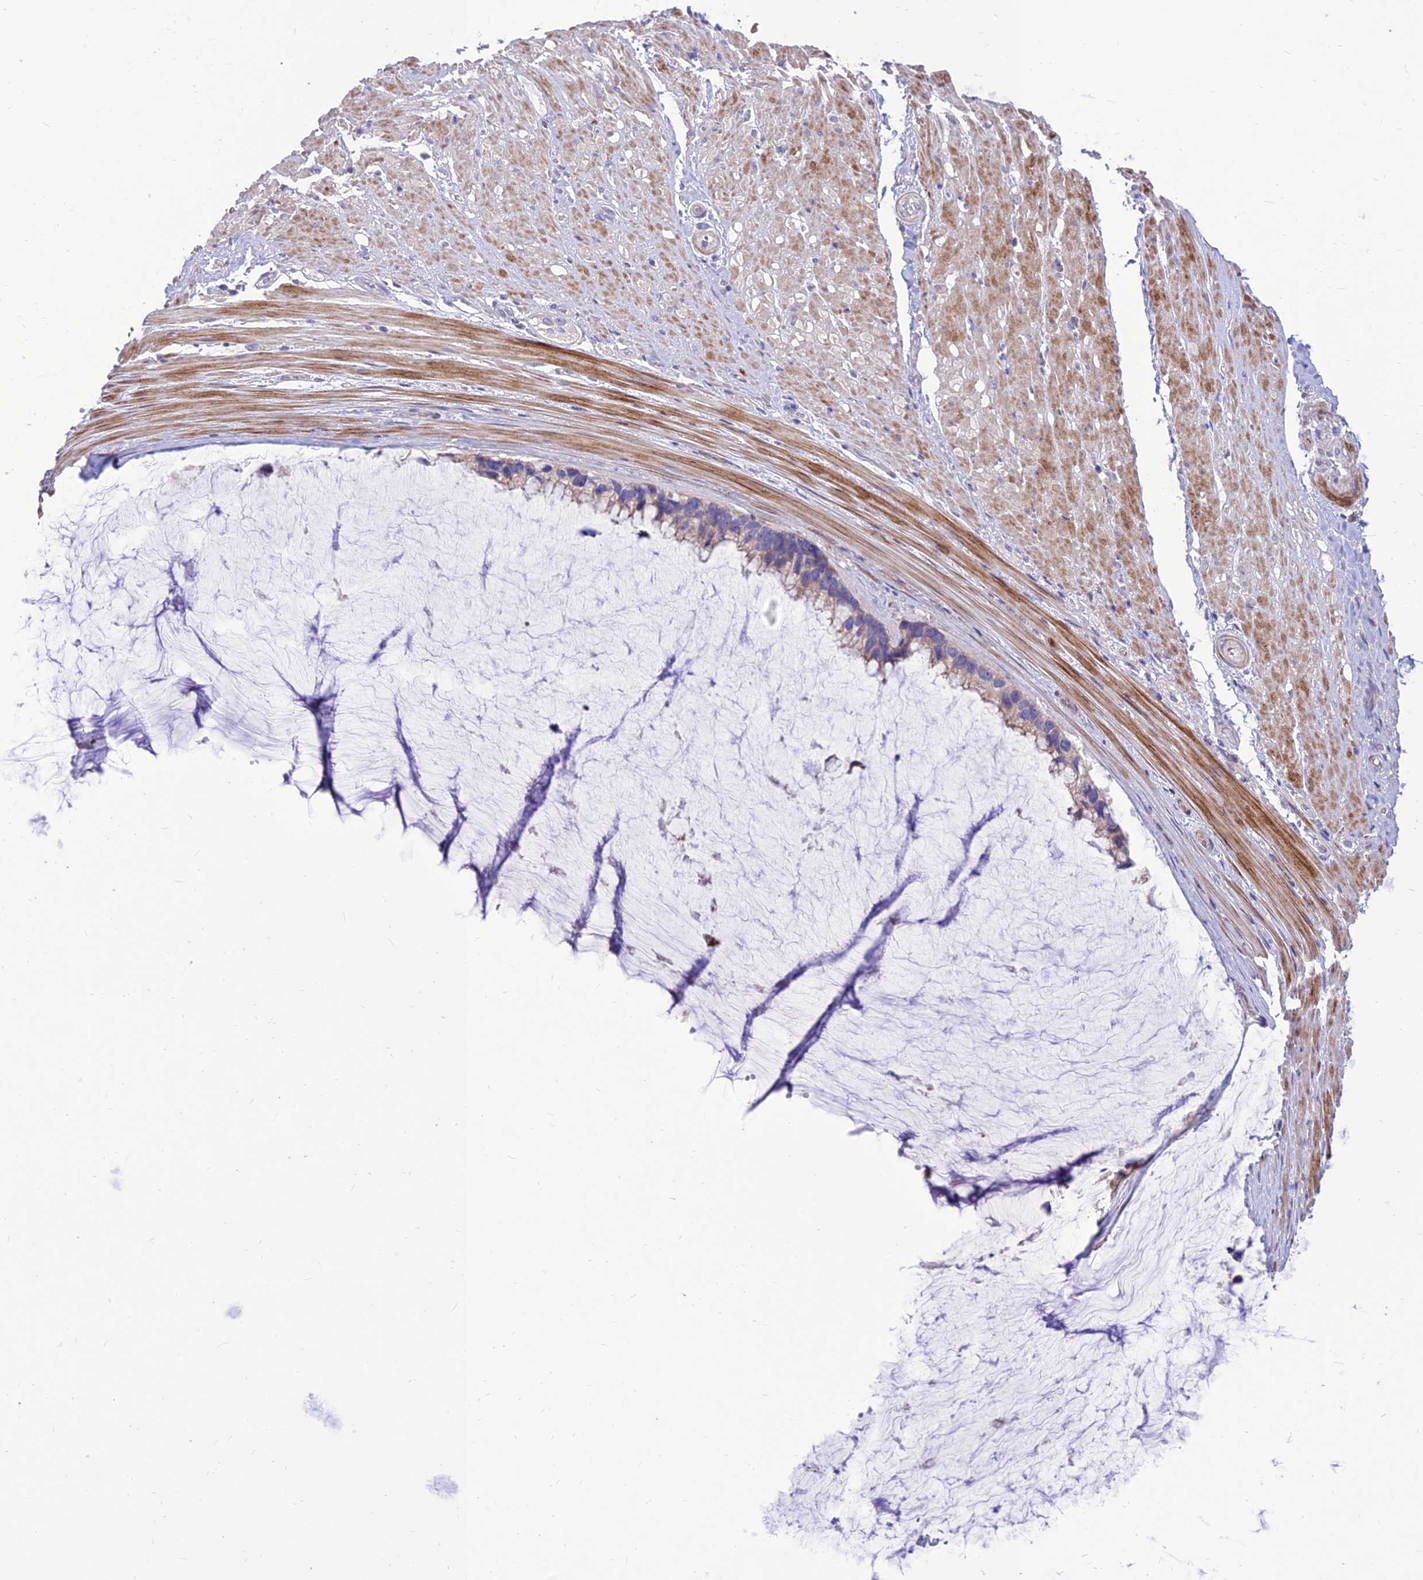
{"staining": {"intensity": "weak", "quantity": "25%-75%", "location": "cytoplasmic/membranous"}, "tissue": "ovarian cancer", "cell_type": "Tumor cells", "image_type": "cancer", "snomed": [{"axis": "morphology", "description": "Cystadenocarcinoma, mucinous, NOS"}, {"axis": "topography", "description": "Ovary"}], "caption": "Ovarian mucinous cystadenocarcinoma stained for a protein displays weak cytoplasmic/membranous positivity in tumor cells.", "gene": "TEKT3", "patient": {"sex": "female", "age": 39}}